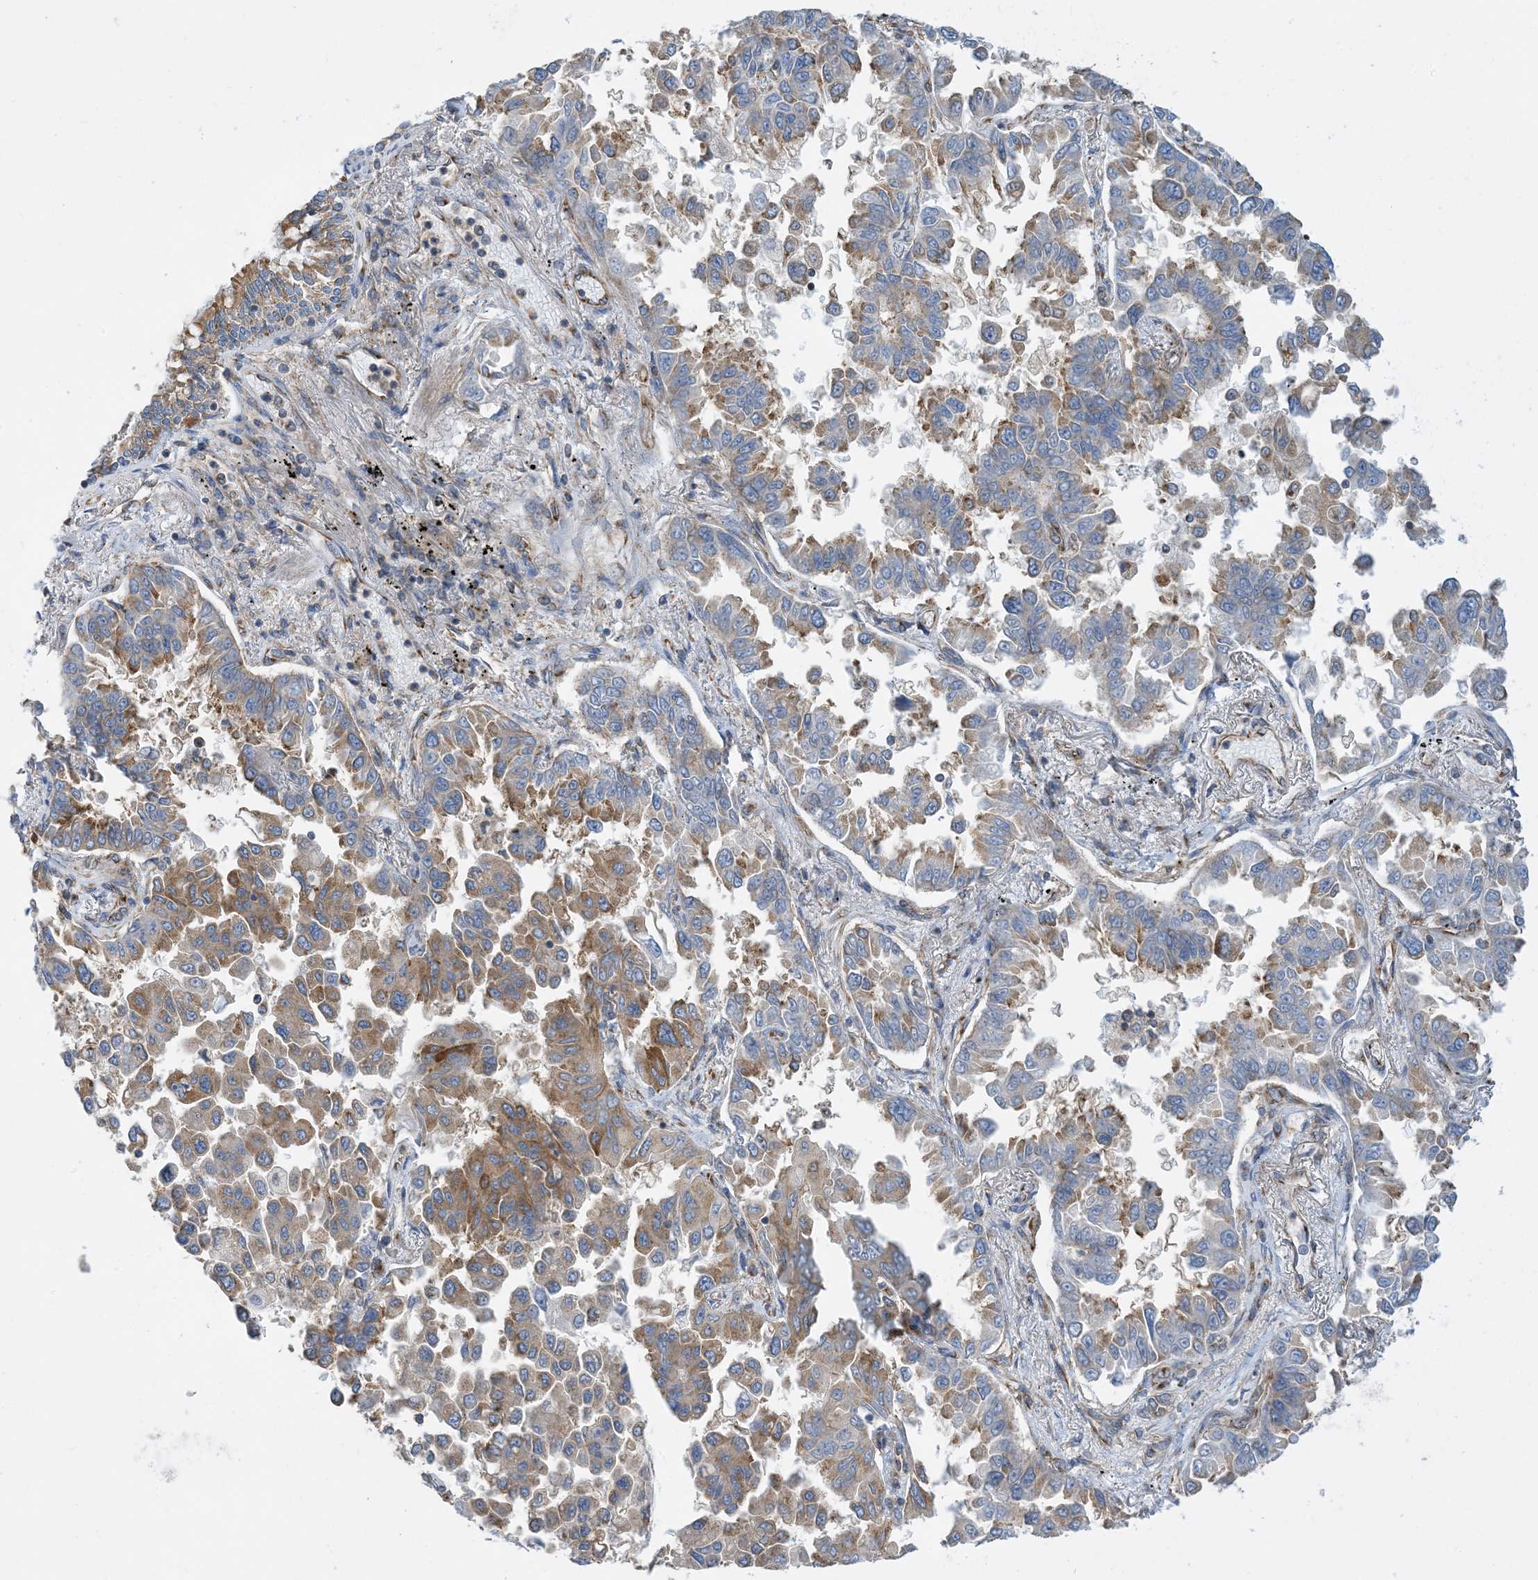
{"staining": {"intensity": "moderate", "quantity": ">75%", "location": "cytoplasmic/membranous"}, "tissue": "lung cancer", "cell_type": "Tumor cells", "image_type": "cancer", "snomed": [{"axis": "morphology", "description": "Adenocarcinoma, NOS"}, {"axis": "topography", "description": "Lung"}], "caption": "This photomicrograph displays lung cancer (adenocarcinoma) stained with IHC to label a protein in brown. The cytoplasmic/membranous of tumor cells show moderate positivity for the protein. Nuclei are counter-stained blue.", "gene": "SIDT1", "patient": {"sex": "female", "age": 67}}